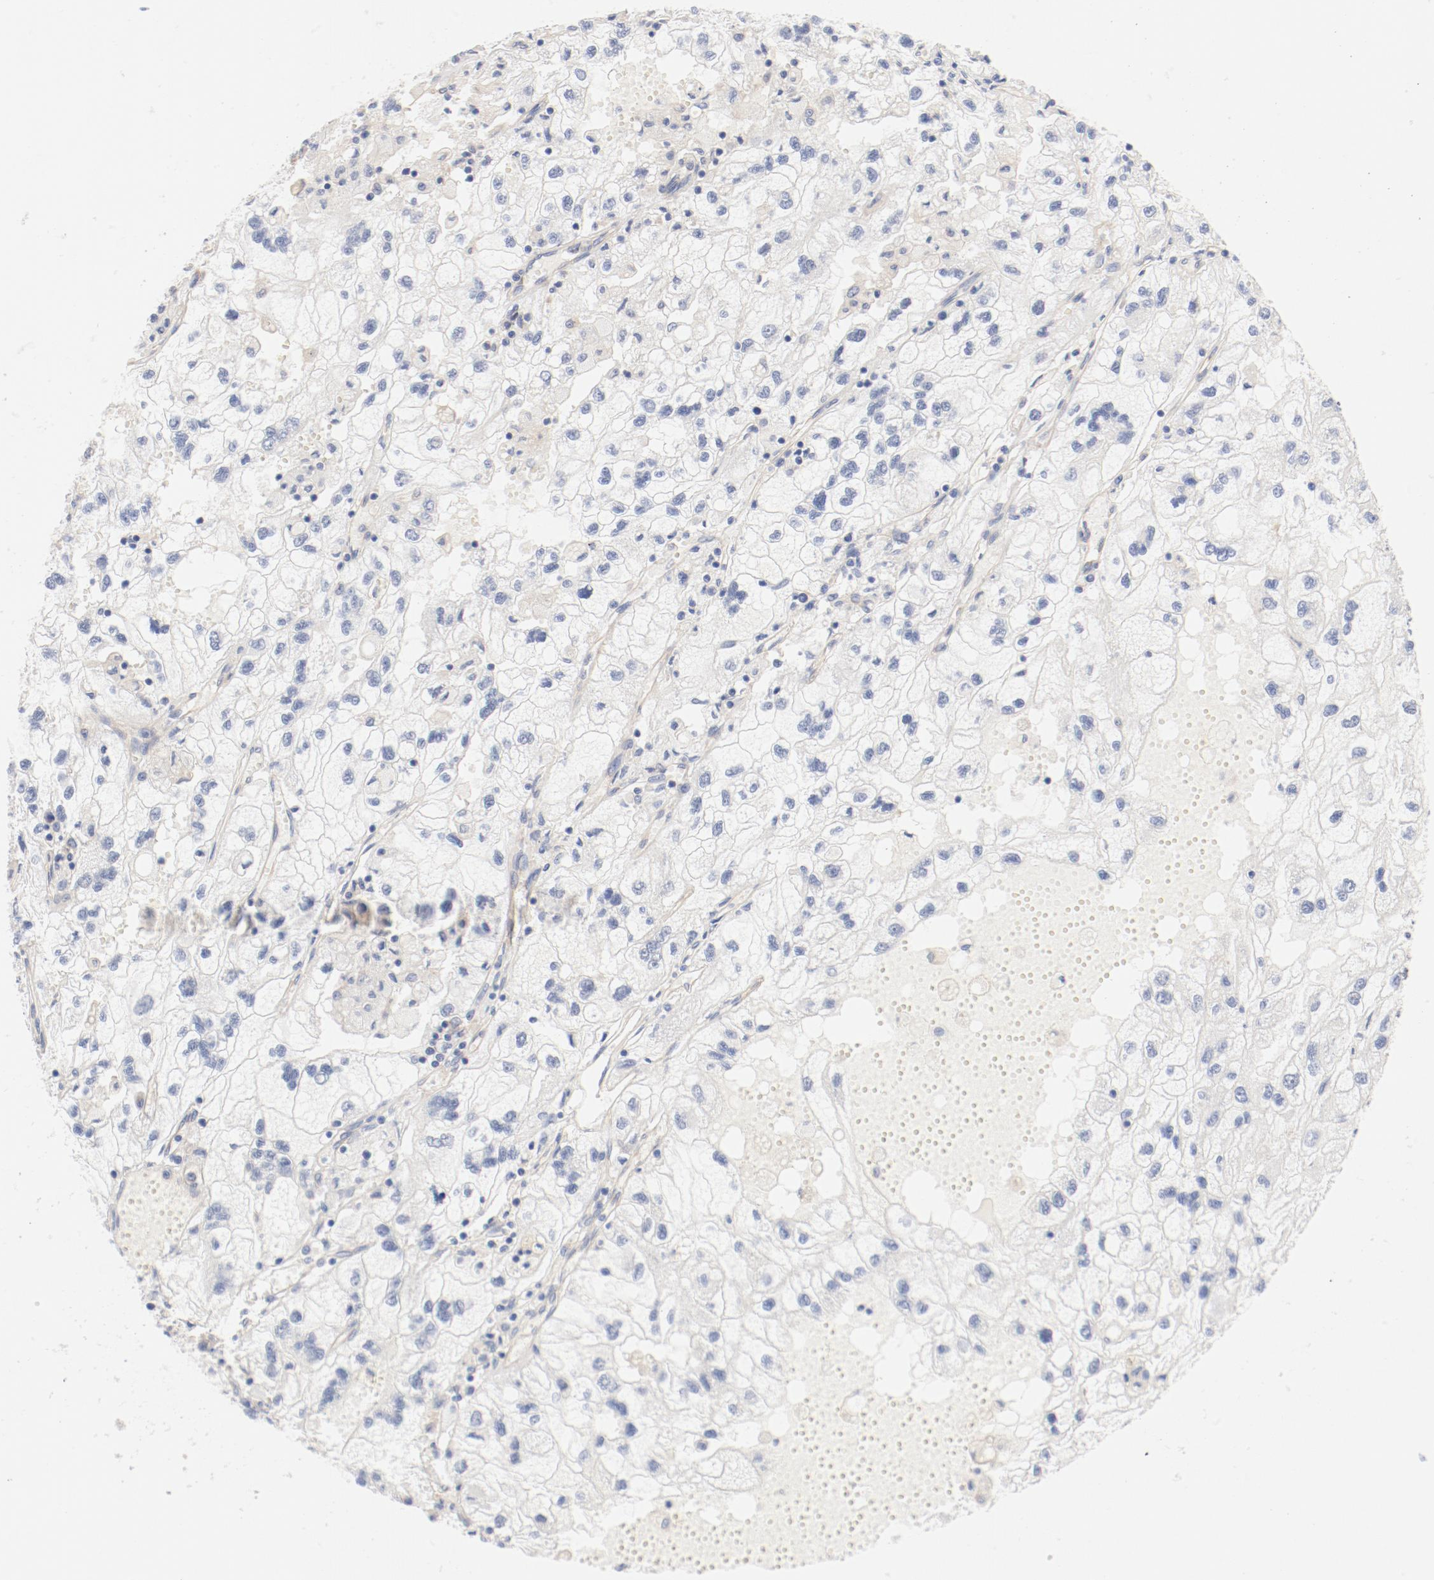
{"staining": {"intensity": "negative", "quantity": "none", "location": "none"}, "tissue": "renal cancer", "cell_type": "Tumor cells", "image_type": "cancer", "snomed": [{"axis": "morphology", "description": "Normal tissue, NOS"}, {"axis": "morphology", "description": "Adenocarcinoma, NOS"}, {"axis": "topography", "description": "Kidney"}], "caption": "The immunohistochemistry histopathology image has no significant positivity in tumor cells of renal adenocarcinoma tissue.", "gene": "DYNC1H1", "patient": {"sex": "male", "age": 71}}